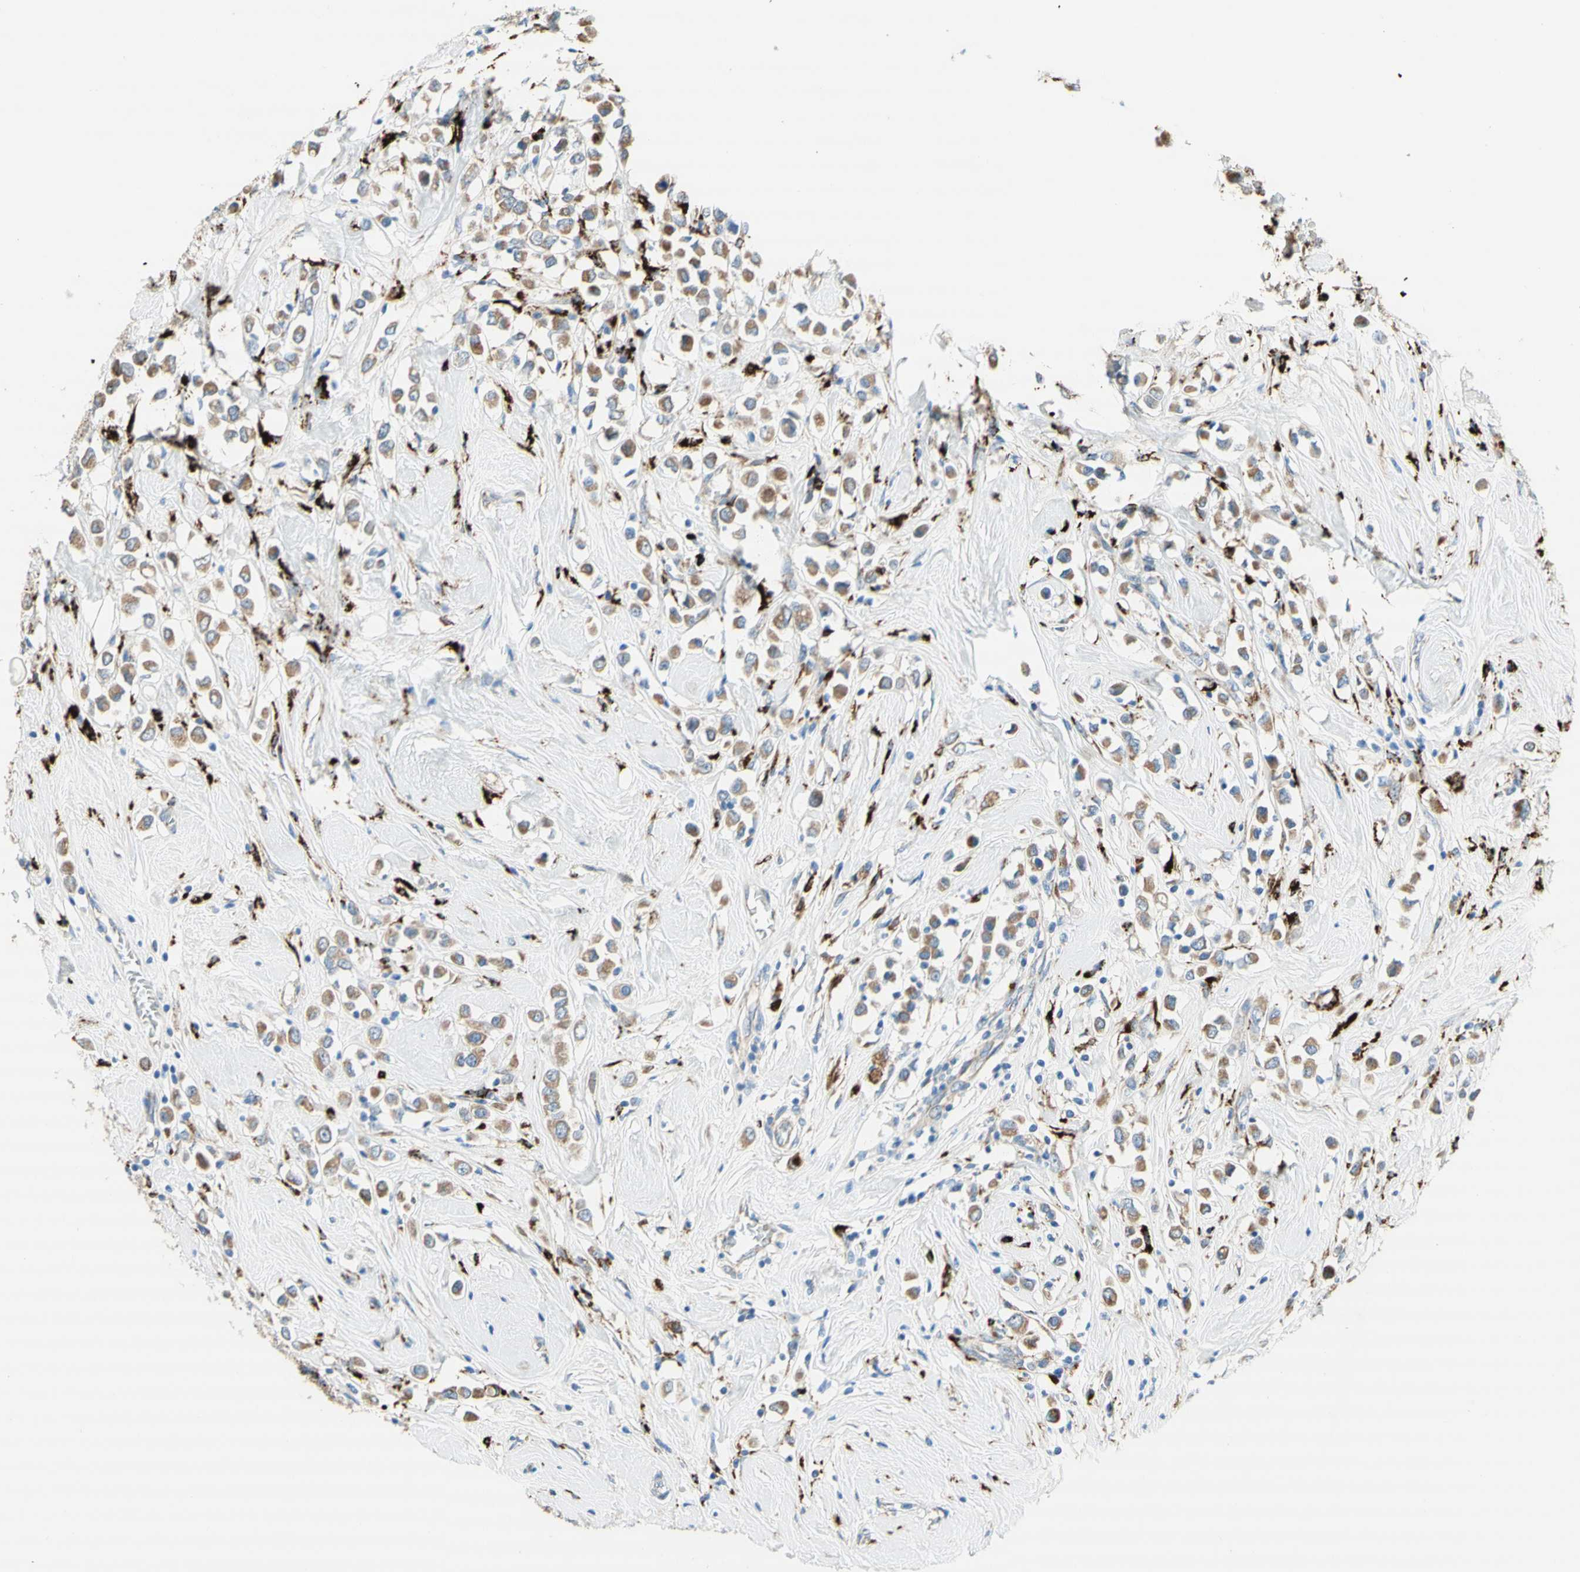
{"staining": {"intensity": "moderate", "quantity": ">75%", "location": "cytoplasmic/membranous"}, "tissue": "breast cancer", "cell_type": "Tumor cells", "image_type": "cancer", "snomed": [{"axis": "morphology", "description": "Duct carcinoma"}, {"axis": "topography", "description": "Breast"}], "caption": "Breast cancer (invasive ductal carcinoma) stained with a protein marker displays moderate staining in tumor cells.", "gene": "URB2", "patient": {"sex": "female", "age": 61}}